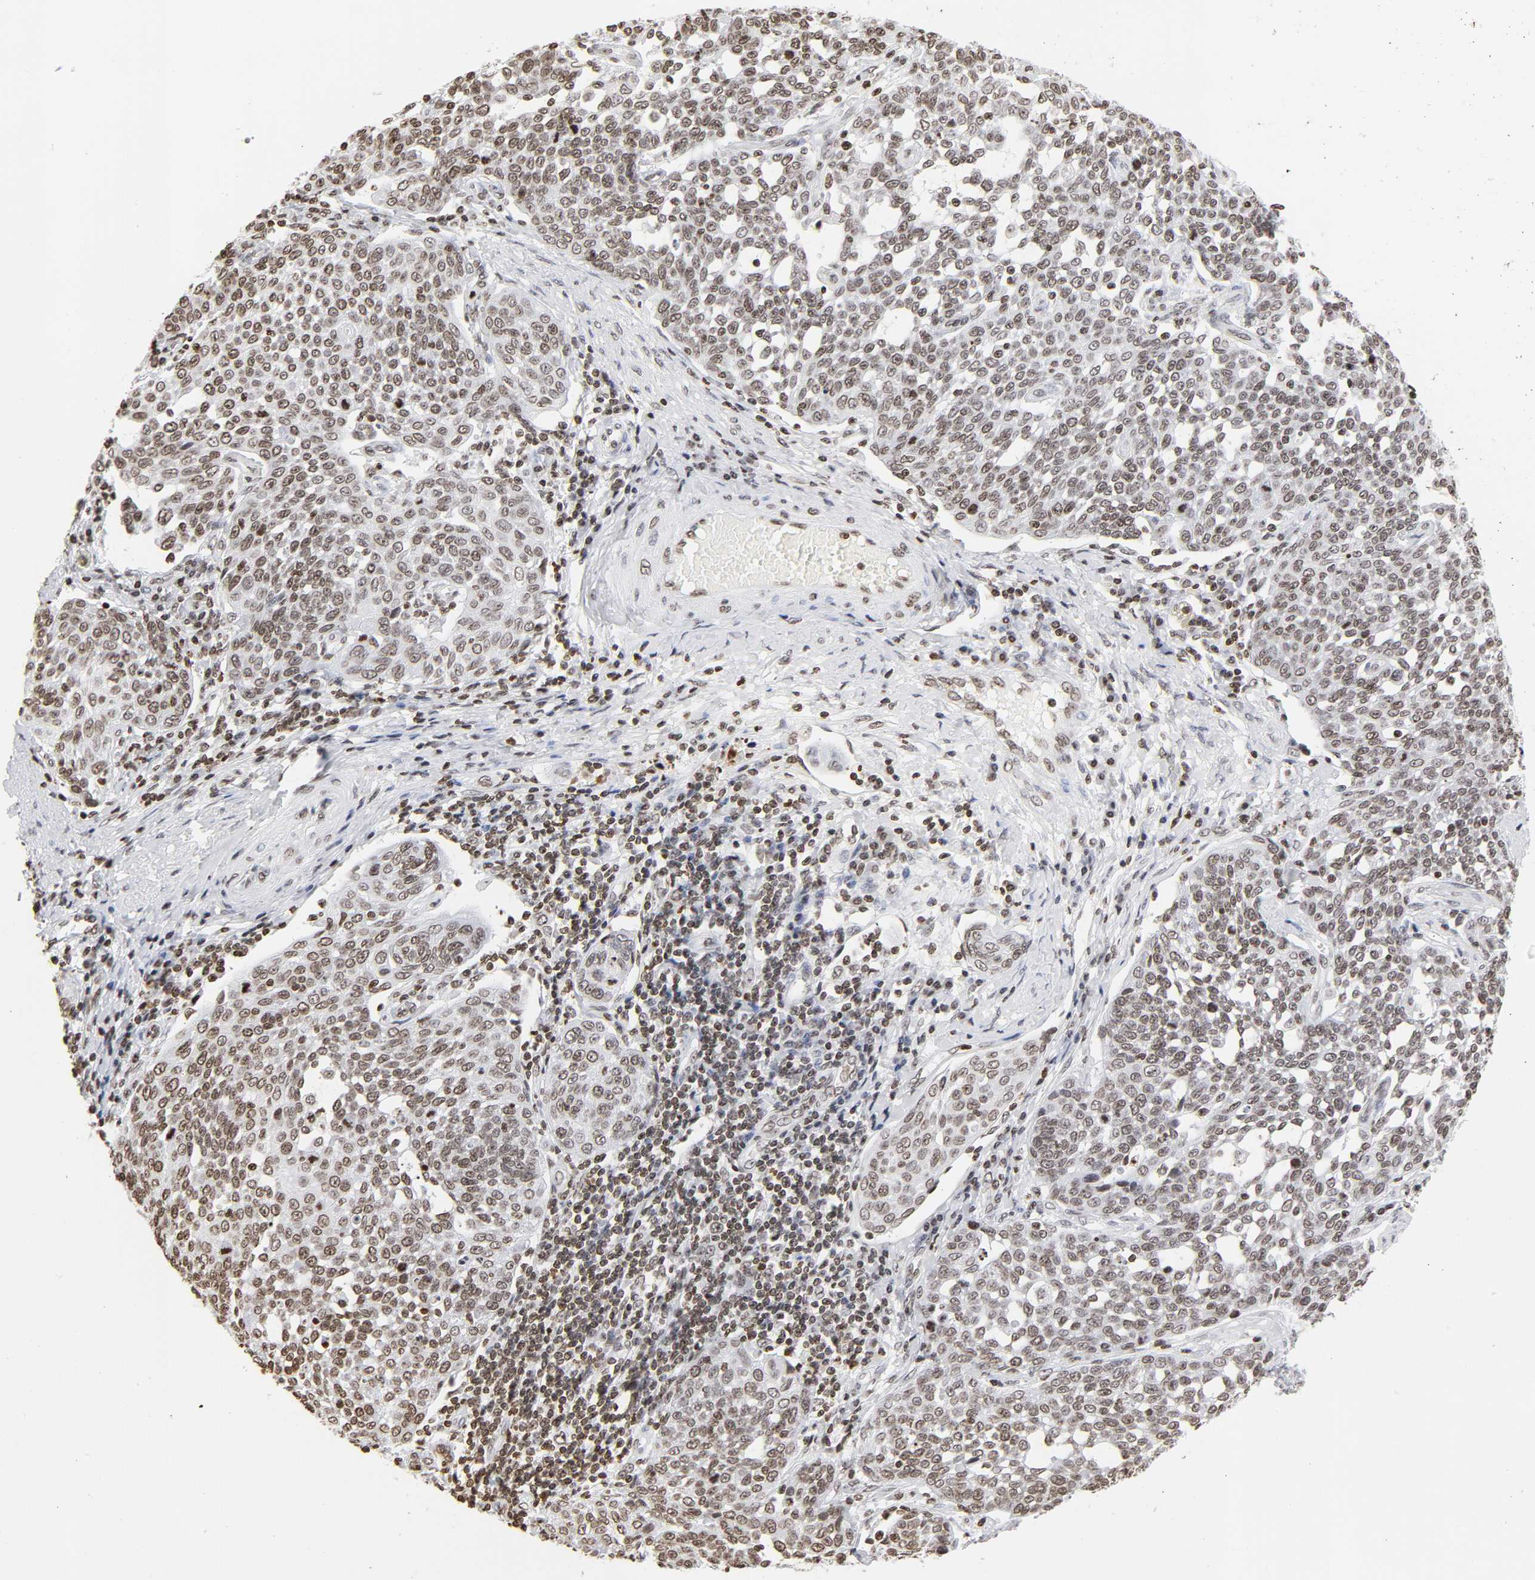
{"staining": {"intensity": "weak", "quantity": ">75%", "location": "nuclear"}, "tissue": "cervical cancer", "cell_type": "Tumor cells", "image_type": "cancer", "snomed": [{"axis": "morphology", "description": "Squamous cell carcinoma, NOS"}, {"axis": "topography", "description": "Cervix"}], "caption": "There is low levels of weak nuclear positivity in tumor cells of cervical cancer, as demonstrated by immunohistochemical staining (brown color).", "gene": "H2AC12", "patient": {"sex": "female", "age": 34}}